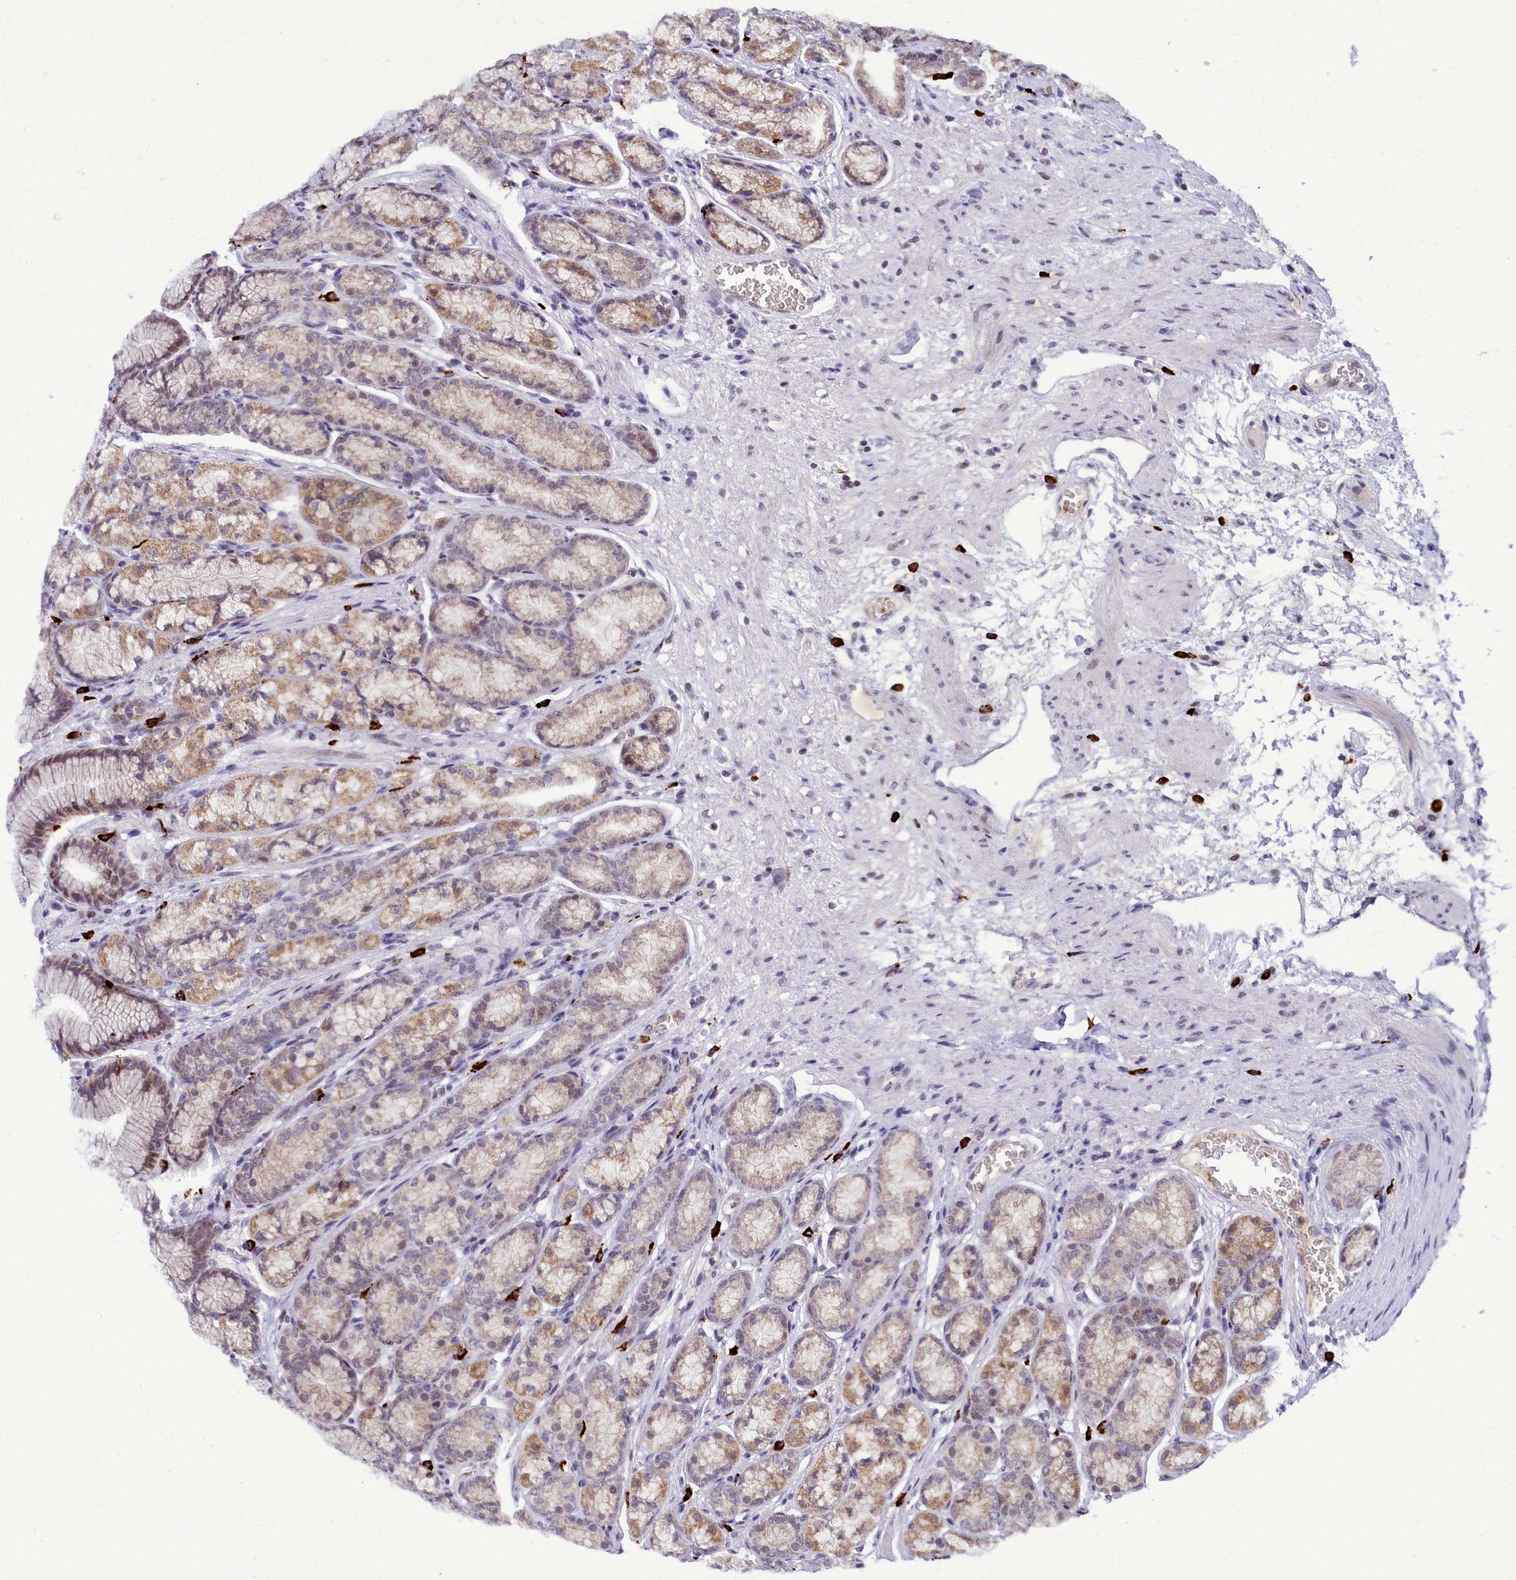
{"staining": {"intensity": "weak", "quantity": ">75%", "location": "cytoplasmic/membranous,nuclear"}, "tissue": "stomach", "cell_type": "Glandular cells", "image_type": "normal", "snomed": [{"axis": "morphology", "description": "Normal tissue, NOS"}, {"axis": "morphology", "description": "Adenocarcinoma, NOS"}, {"axis": "morphology", "description": "Adenocarcinoma, High grade"}, {"axis": "topography", "description": "Stomach, upper"}, {"axis": "topography", "description": "Stomach"}], "caption": "Protein staining of benign stomach demonstrates weak cytoplasmic/membranous,nuclear positivity in approximately >75% of glandular cells.", "gene": "POM121L2", "patient": {"sex": "female", "age": 65}}